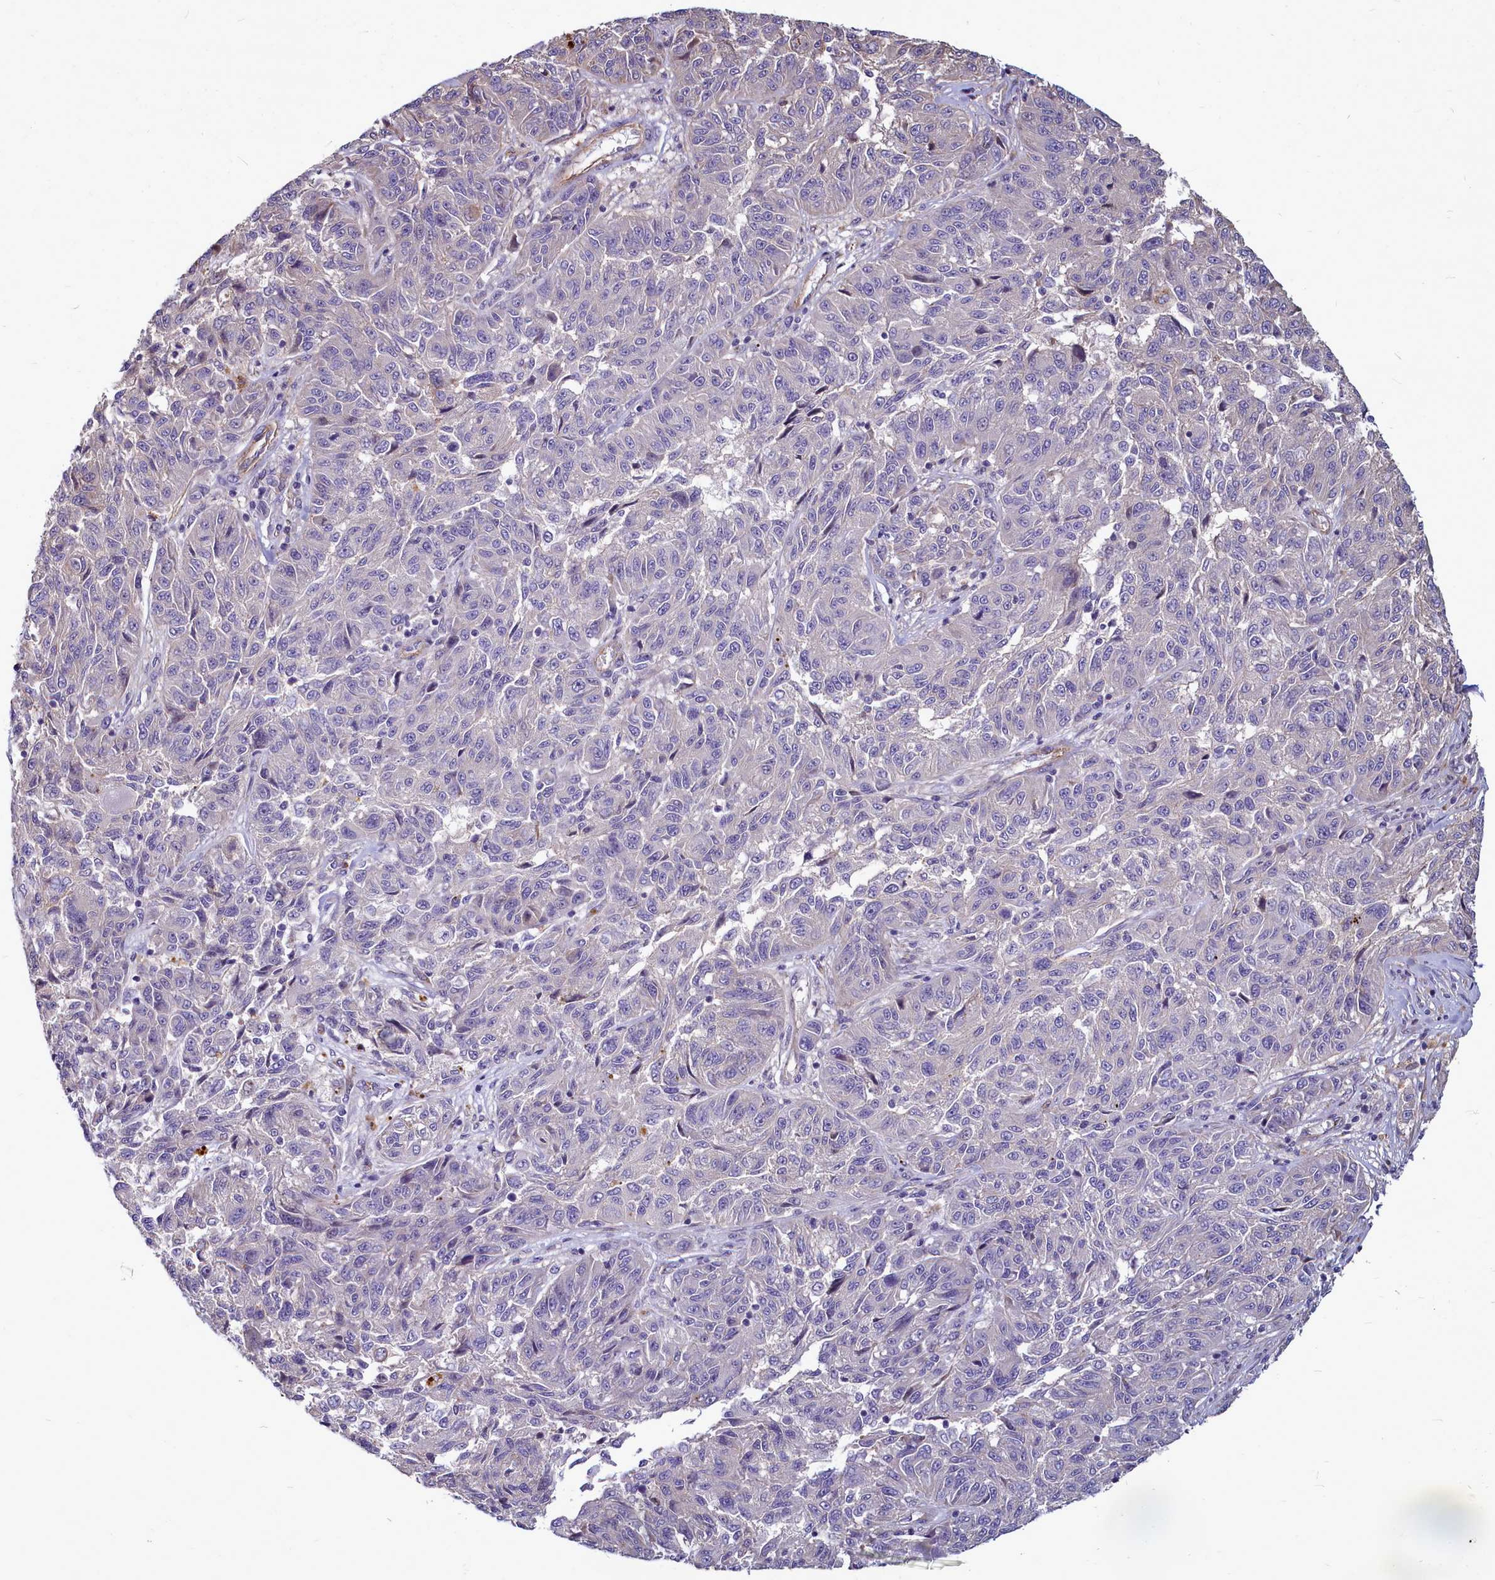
{"staining": {"intensity": "negative", "quantity": "none", "location": "none"}, "tissue": "melanoma", "cell_type": "Tumor cells", "image_type": "cancer", "snomed": [{"axis": "morphology", "description": "Malignant melanoma, NOS"}, {"axis": "topography", "description": "Skin"}], "caption": "High power microscopy photomicrograph of an immunohistochemistry (IHC) image of melanoma, revealing no significant staining in tumor cells.", "gene": "TTC5", "patient": {"sex": "male", "age": 53}}